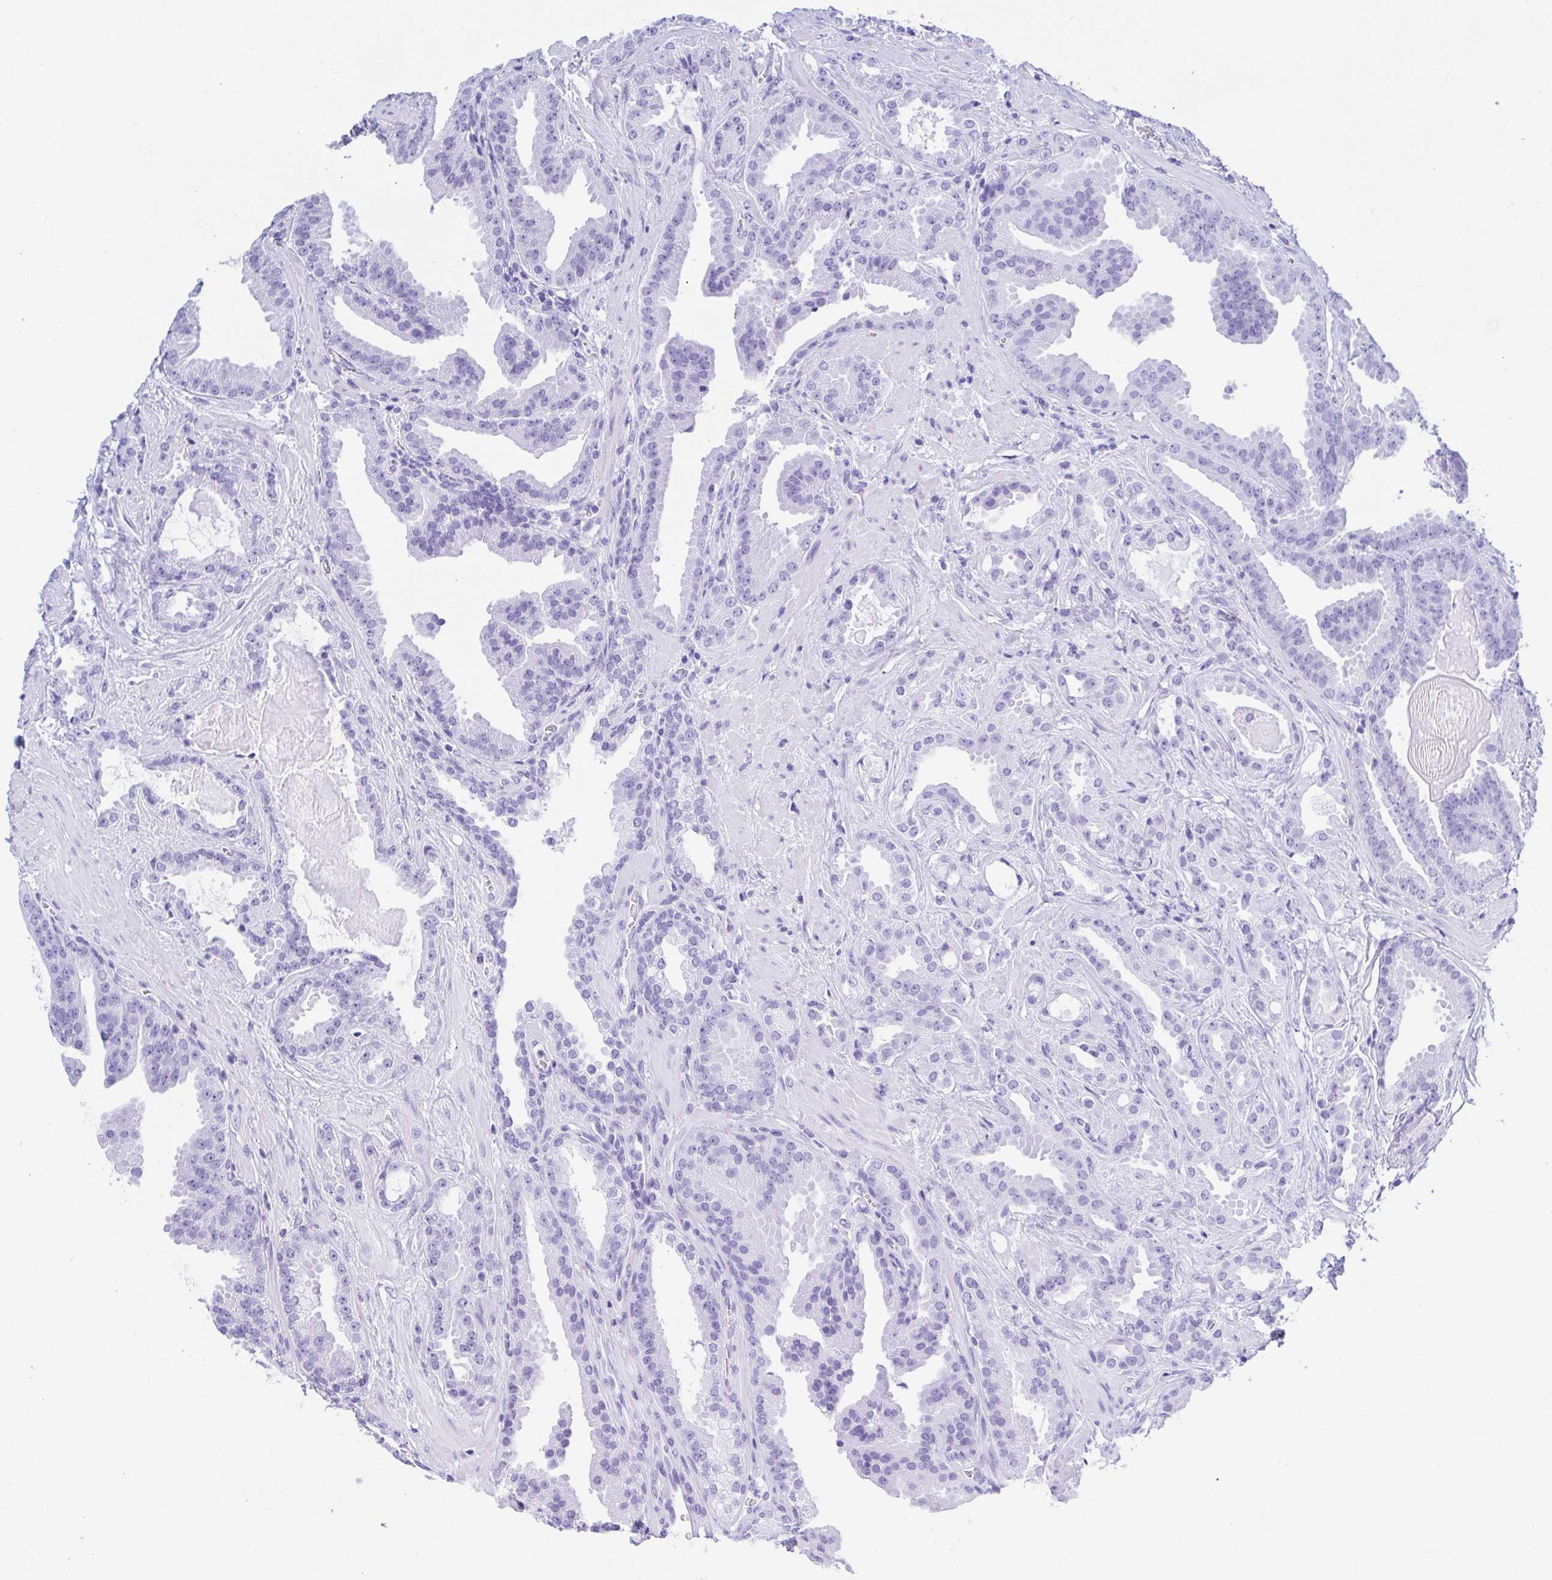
{"staining": {"intensity": "negative", "quantity": "none", "location": "none"}, "tissue": "prostate cancer", "cell_type": "Tumor cells", "image_type": "cancer", "snomed": [{"axis": "morphology", "description": "Adenocarcinoma, Low grade"}, {"axis": "topography", "description": "Prostate"}], "caption": "Human adenocarcinoma (low-grade) (prostate) stained for a protein using IHC demonstrates no expression in tumor cells.", "gene": "THOP1", "patient": {"sex": "male", "age": 62}}